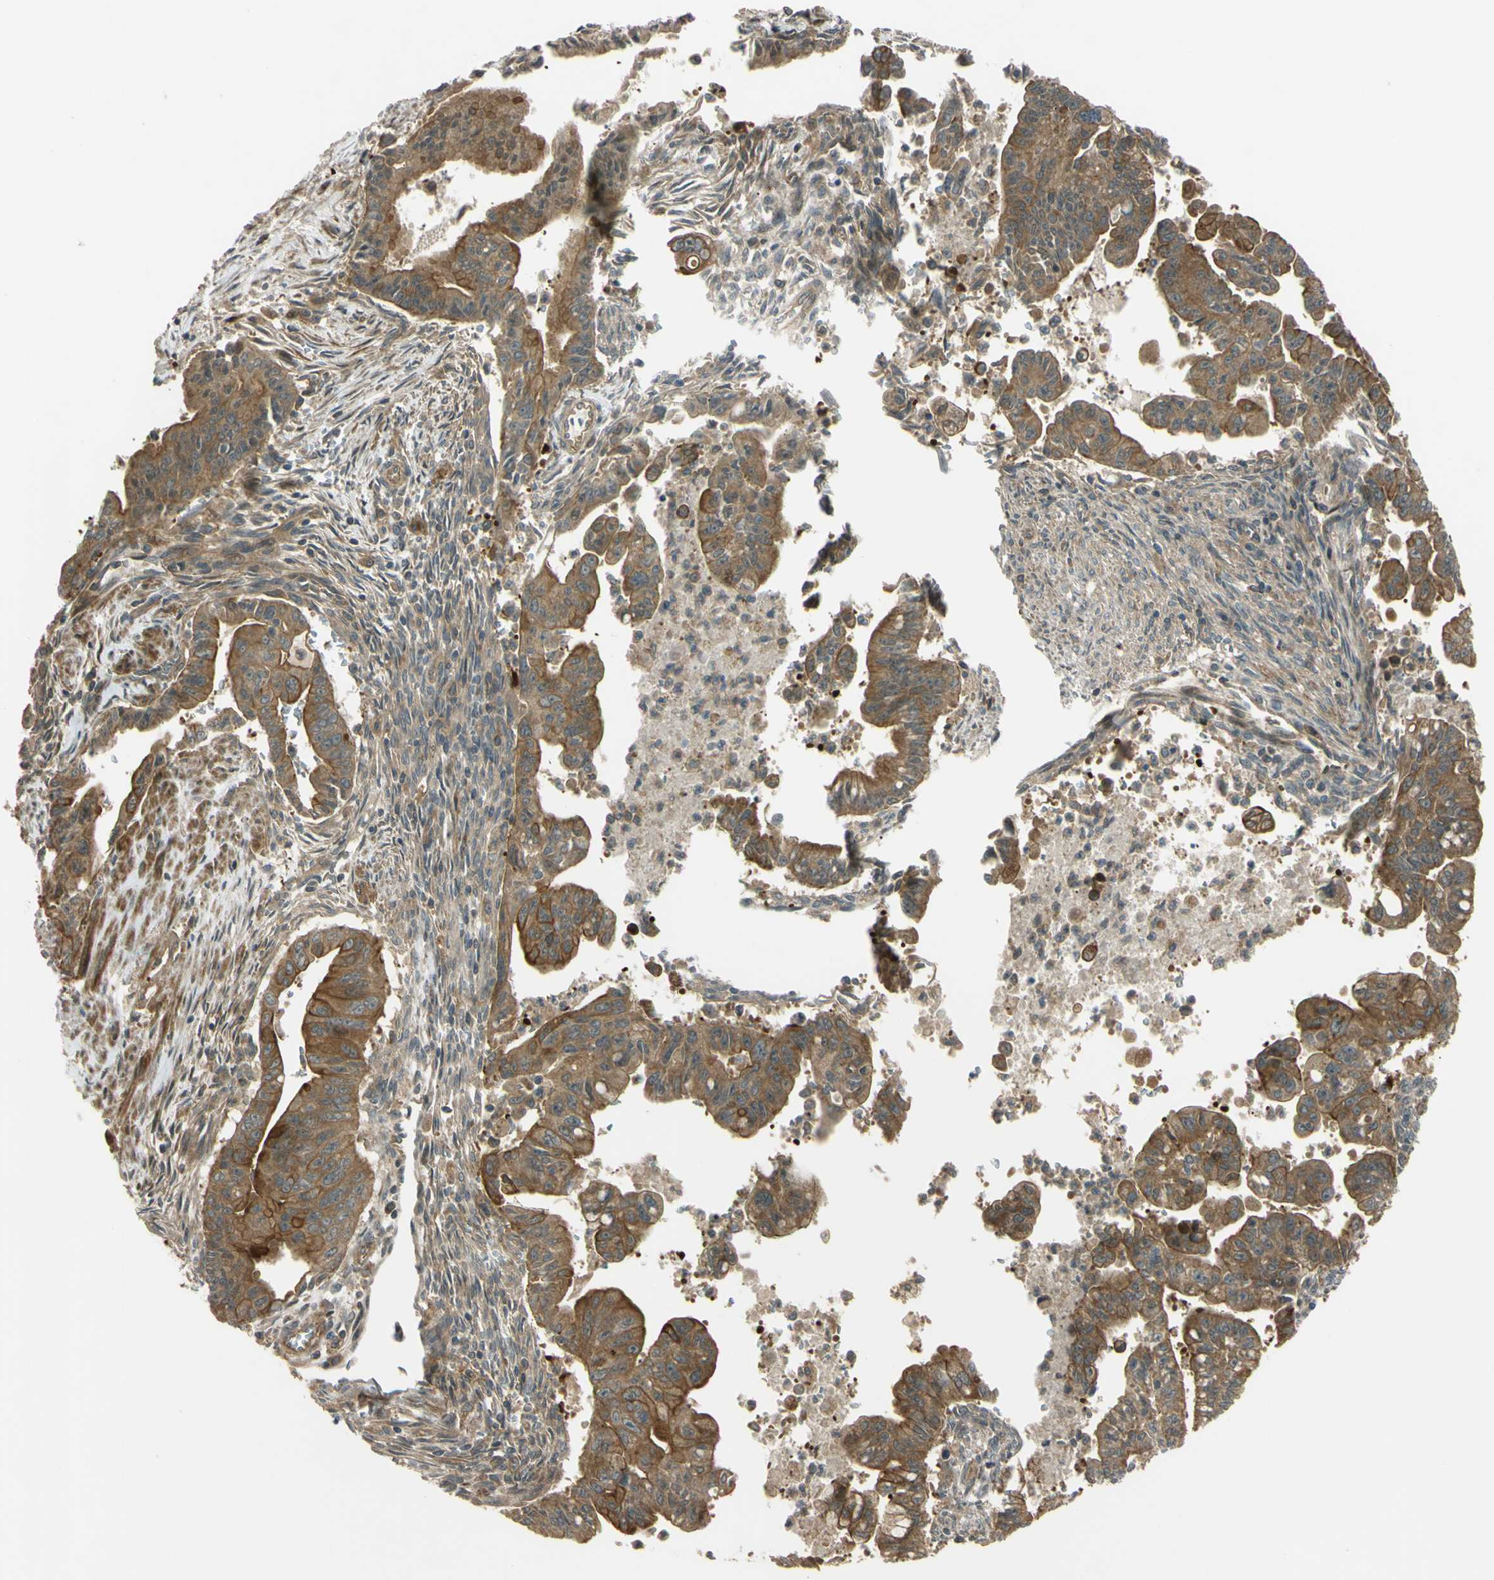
{"staining": {"intensity": "moderate", "quantity": ">75%", "location": "cytoplasmic/membranous"}, "tissue": "pancreatic cancer", "cell_type": "Tumor cells", "image_type": "cancer", "snomed": [{"axis": "morphology", "description": "Adenocarcinoma, NOS"}, {"axis": "topography", "description": "Pancreas"}], "caption": "This image demonstrates IHC staining of human pancreatic adenocarcinoma, with medium moderate cytoplasmic/membranous expression in about >75% of tumor cells.", "gene": "FLII", "patient": {"sex": "male", "age": 70}}